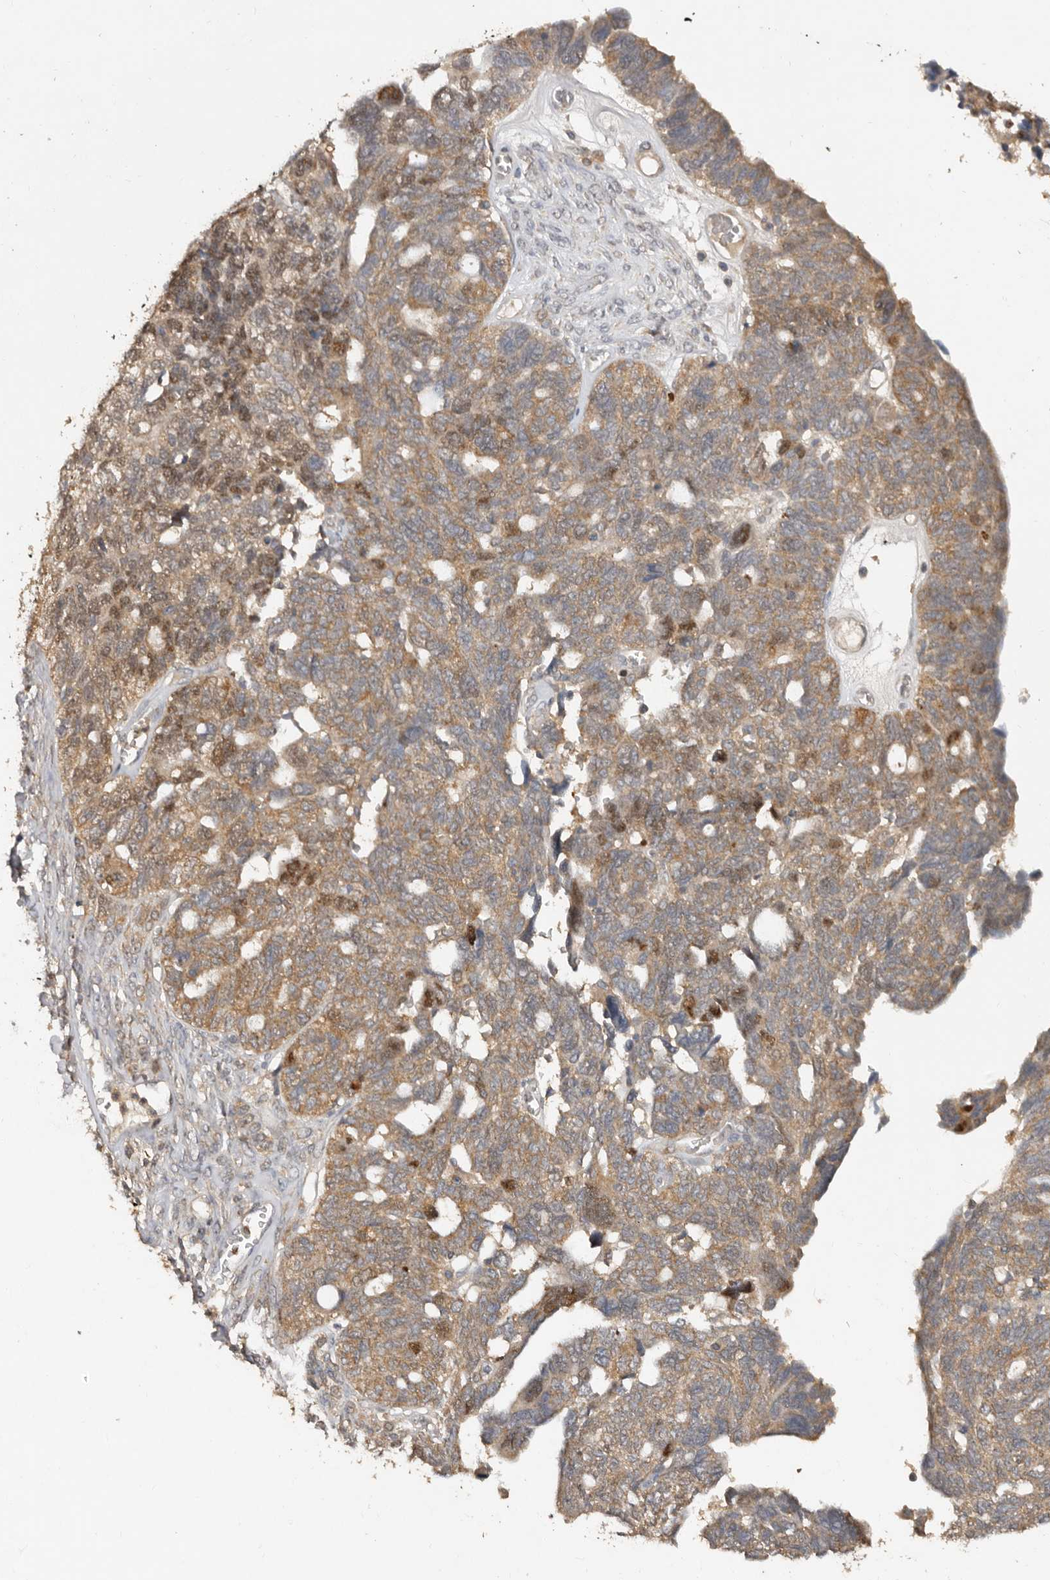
{"staining": {"intensity": "moderate", "quantity": ">75%", "location": "cytoplasmic/membranous"}, "tissue": "ovarian cancer", "cell_type": "Tumor cells", "image_type": "cancer", "snomed": [{"axis": "morphology", "description": "Cystadenocarcinoma, serous, NOS"}, {"axis": "topography", "description": "Ovary"}], "caption": "Serous cystadenocarcinoma (ovarian) tissue exhibits moderate cytoplasmic/membranous staining in approximately >75% of tumor cells, visualized by immunohistochemistry.", "gene": "EDEM1", "patient": {"sex": "female", "age": 79}}